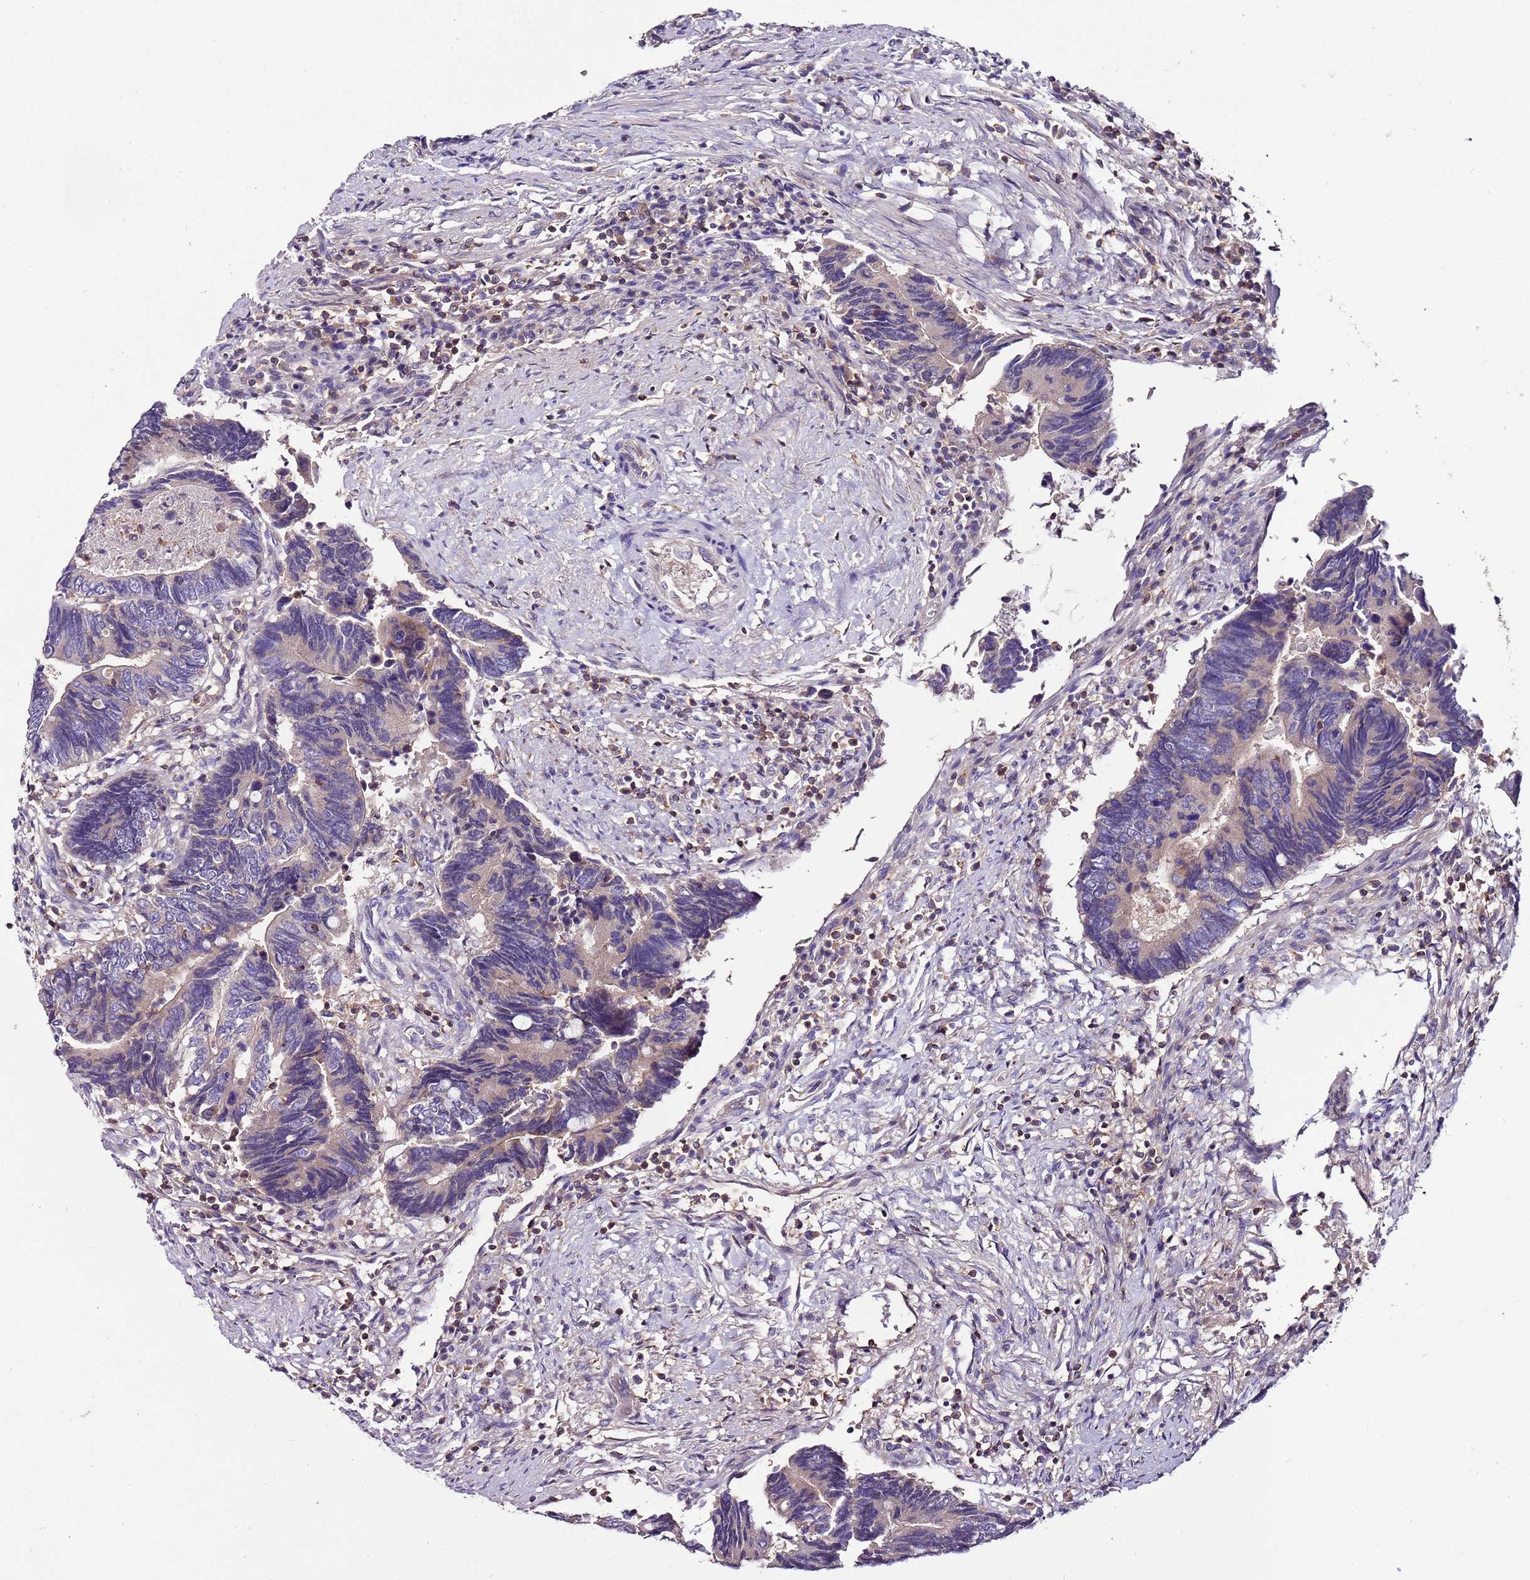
{"staining": {"intensity": "negative", "quantity": "none", "location": "none"}, "tissue": "colorectal cancer", "cell_type": "Tumor cells", "image_type": "cancer", "snomed": [{"axis": "morphology", "description": "Adenocarcinoma, NOS"}, {"axis": "topography", "description": "Colon"}], "caption": "Tumor cells are negative for brown protein staining in adenocarcinoma (colorectal).", "gene": "IGIP", "patient": {"sex": "male", "age": 87}}